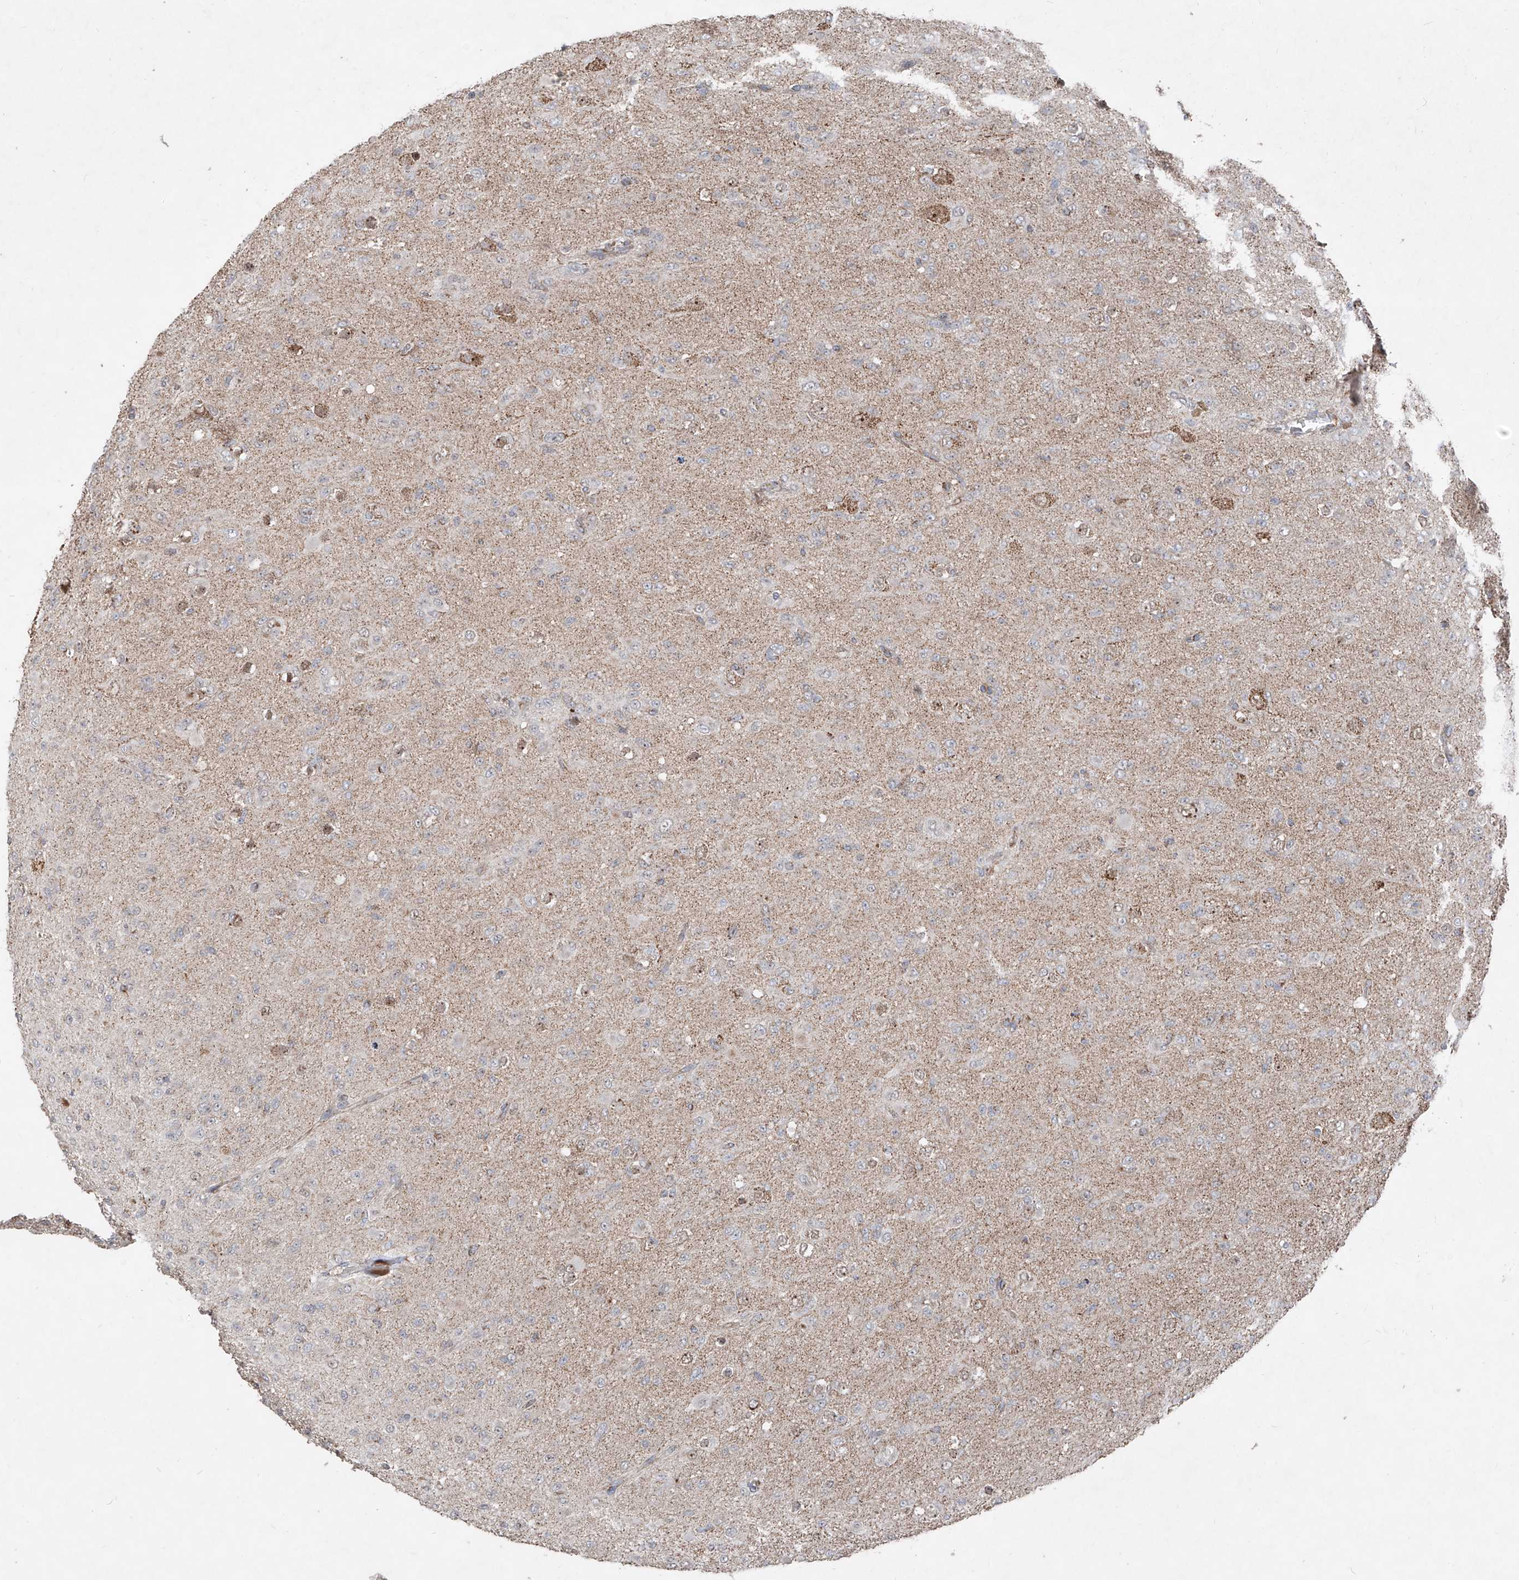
{"staining": {"intensity": "negative", "quantity": "none", "location": "none"}, "tissue": "glioma", "cell_type": "Tumor cells", "image_type": "cancer", "snomed": [{"axis": "morphology", "description": "Glioma, malignant, Low grade"}, {"axis": "topography", "description": "Brain"}], "caption": "This photomicrograph is of glioma stained with IHC to label a protein in brown with the nuclei are counter-stained blue. There is no expression in tumor cells. (DAB IHC with hematoxylin counter stain).", "gene": "NDUFB3", "patient": {"sex": "male", "age": 65}}